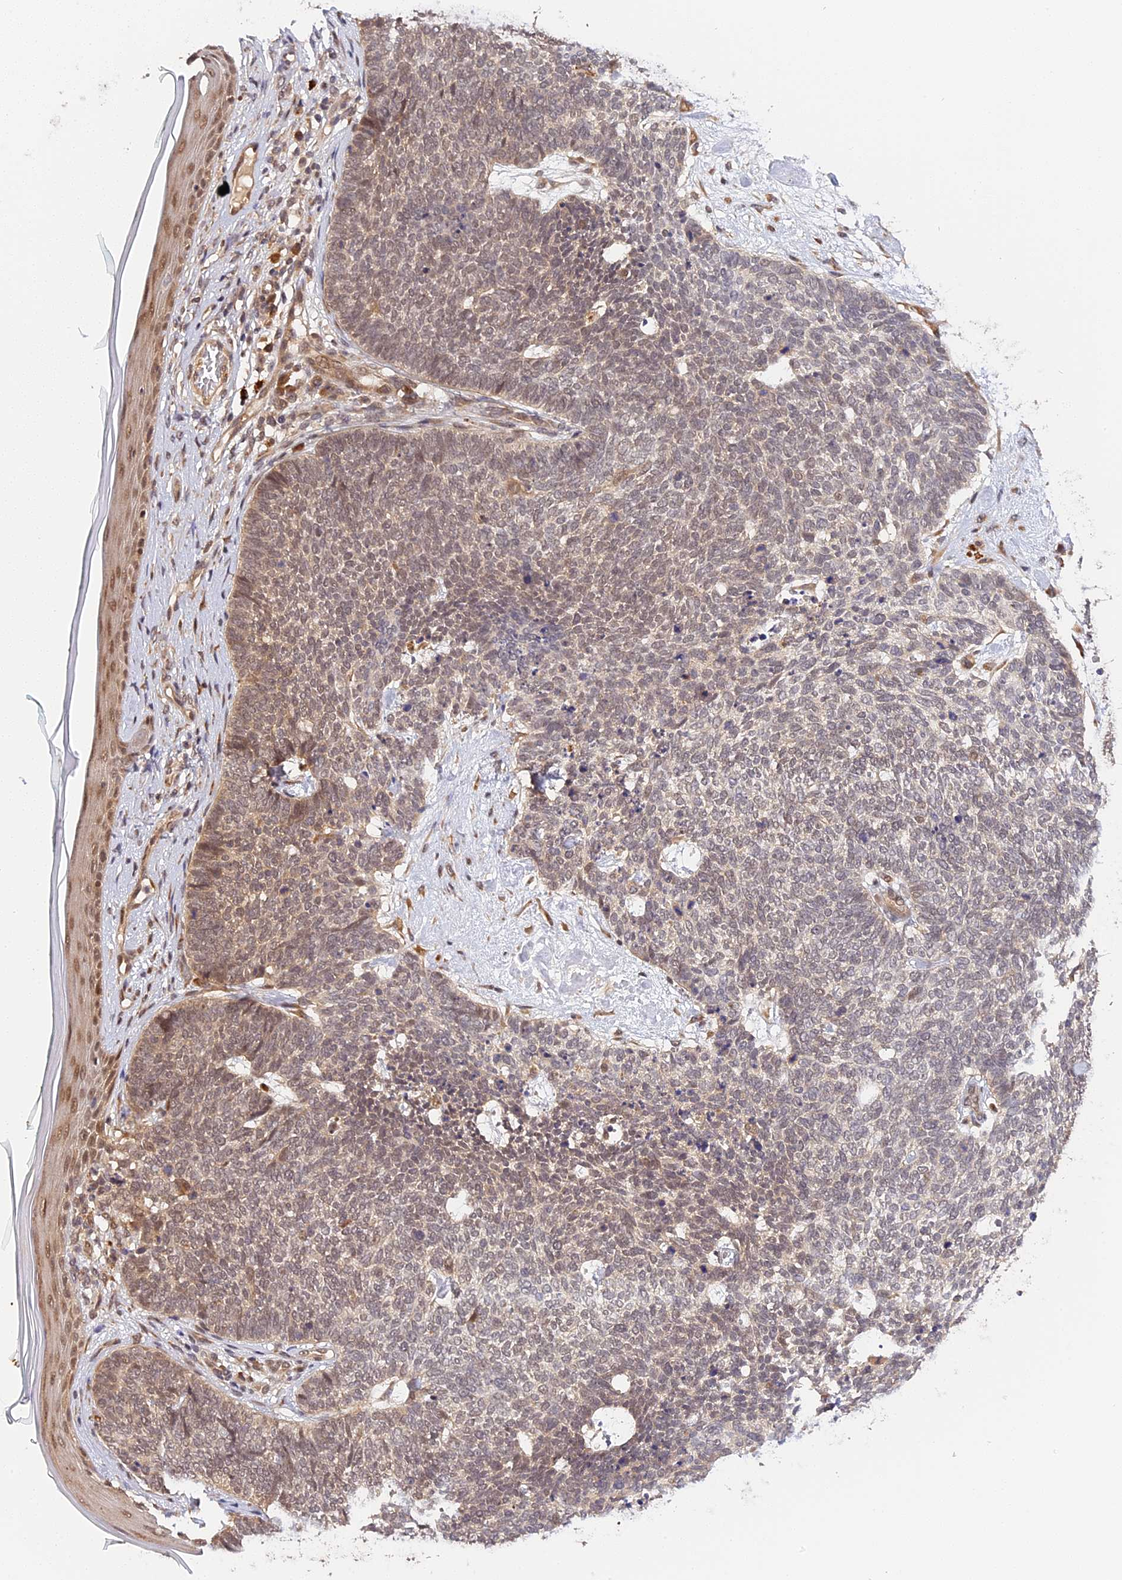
{"staining": {"intensity": "weak", "quantity": "25%-75%", "location": "cytoplasmic/membranous,nuclear"}, "tissue": "skin cancer", "cell_type": "Tumor cells", "image_type": "cancer", "snomed": [{"axis": "morphology", "description": "Basal cell carcinoma"}, {"axis": "topography", "description": "Skin"}], "caption": "The immunohistochemical stain shows weak cytoplasmic/membranous and nuclear expression in tumor cells of skin cancer (basal cell carcinoma) tissue.", "gene": "IMPACT", "patient": {"sex": "female", "age": 84}}